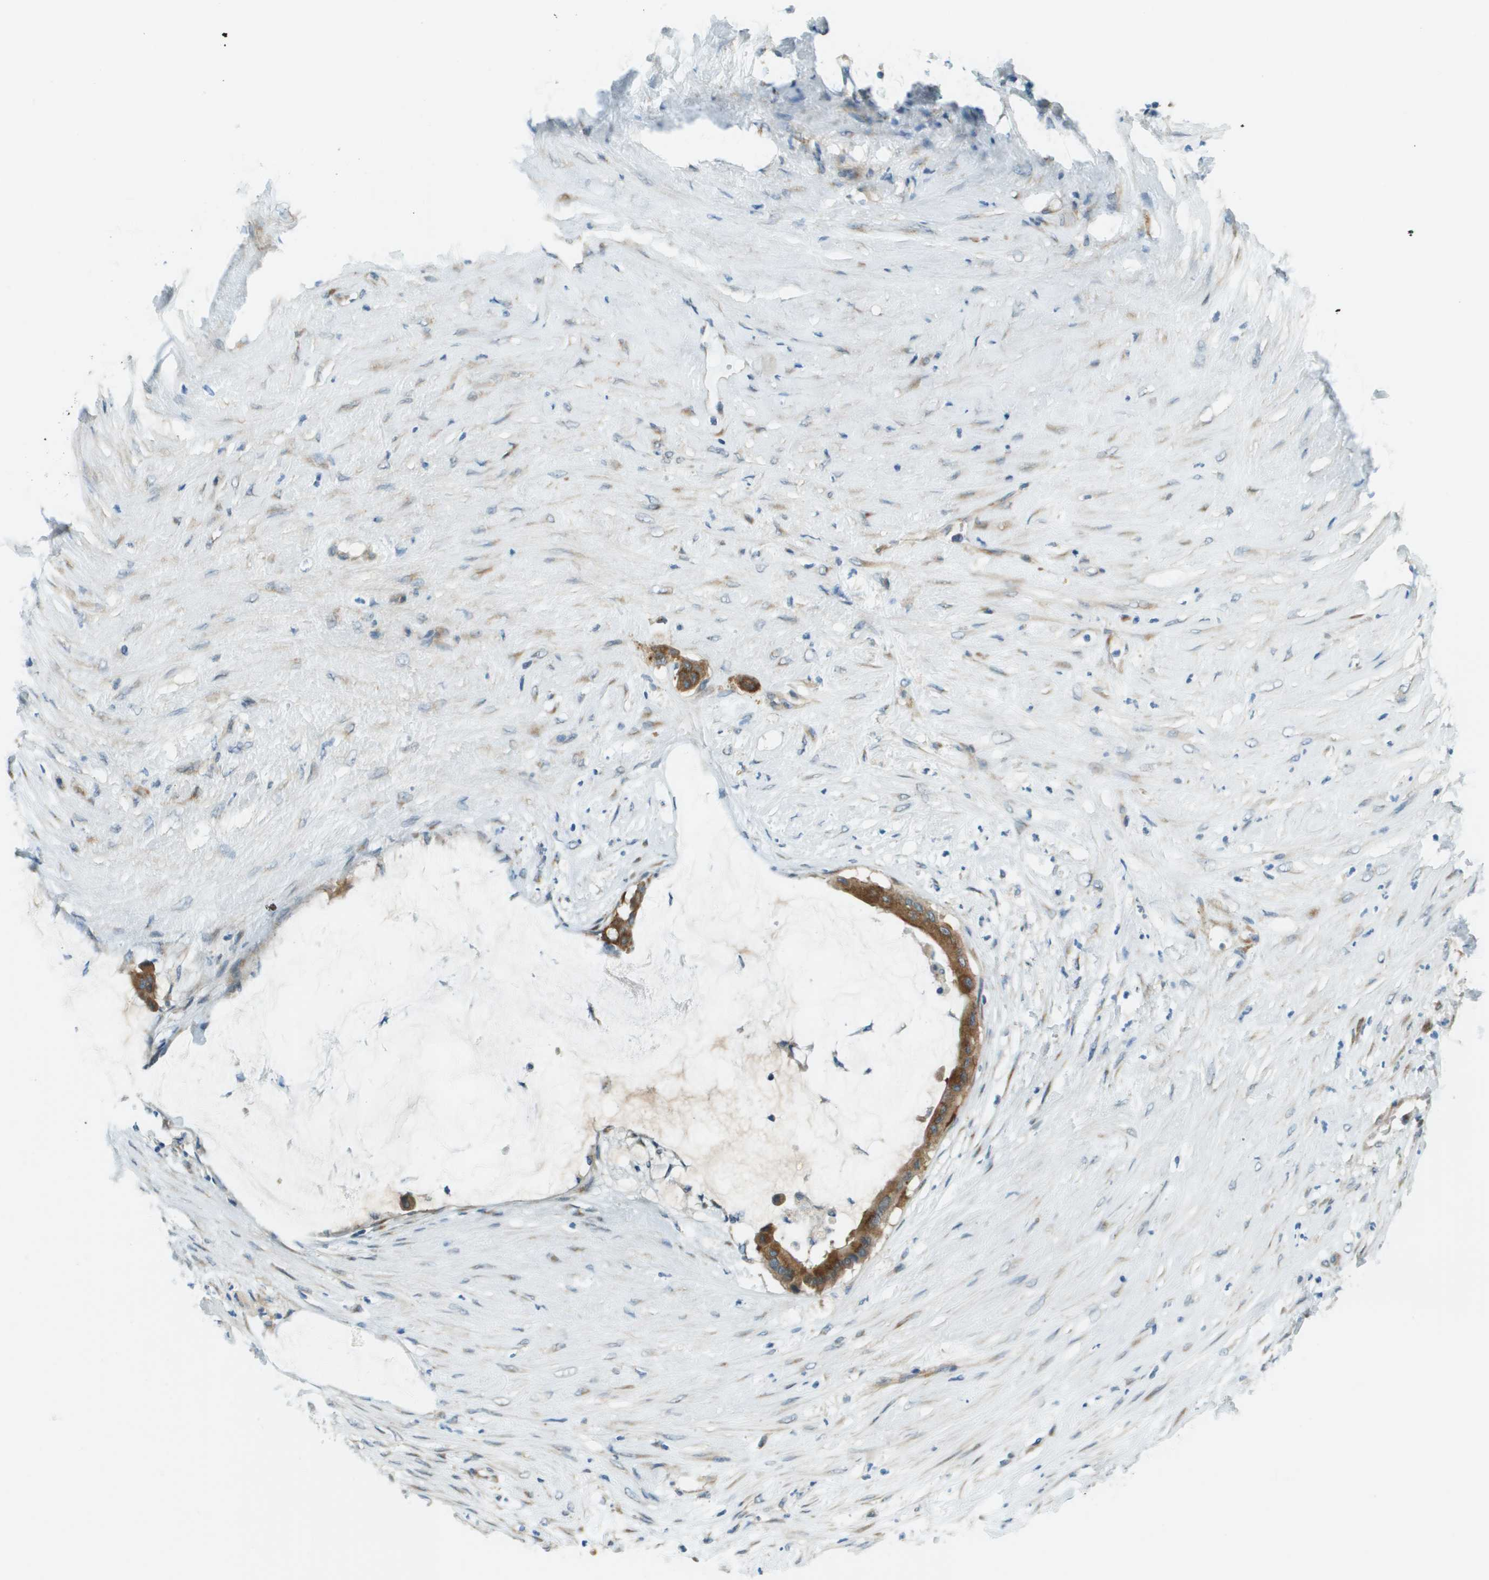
{"staining": {"intensity": "strong", "quantity": ">75%", "location": "cytoplasmic/membranous"}, "tissue": "pancreatic cancer", "cell_type": "Tumor cells", "image_type": "cancer", "snomed": [{"axis": "morphology", "description": "Adenocarcinoma, NOS"}, {"axis": "topography", "description": "Pancreas"}], "caption": "Immunohistochemistry (IHC) micrograph of pancreatic cancer (adenocarcinoma) stained for a protein (brown), which demonstrates high levels of strong cytoplasmic/membranous positivity in about >75% of tumor cells.", "gene": "ACBD3", "patient": {"sex": "male", "age": 41}}